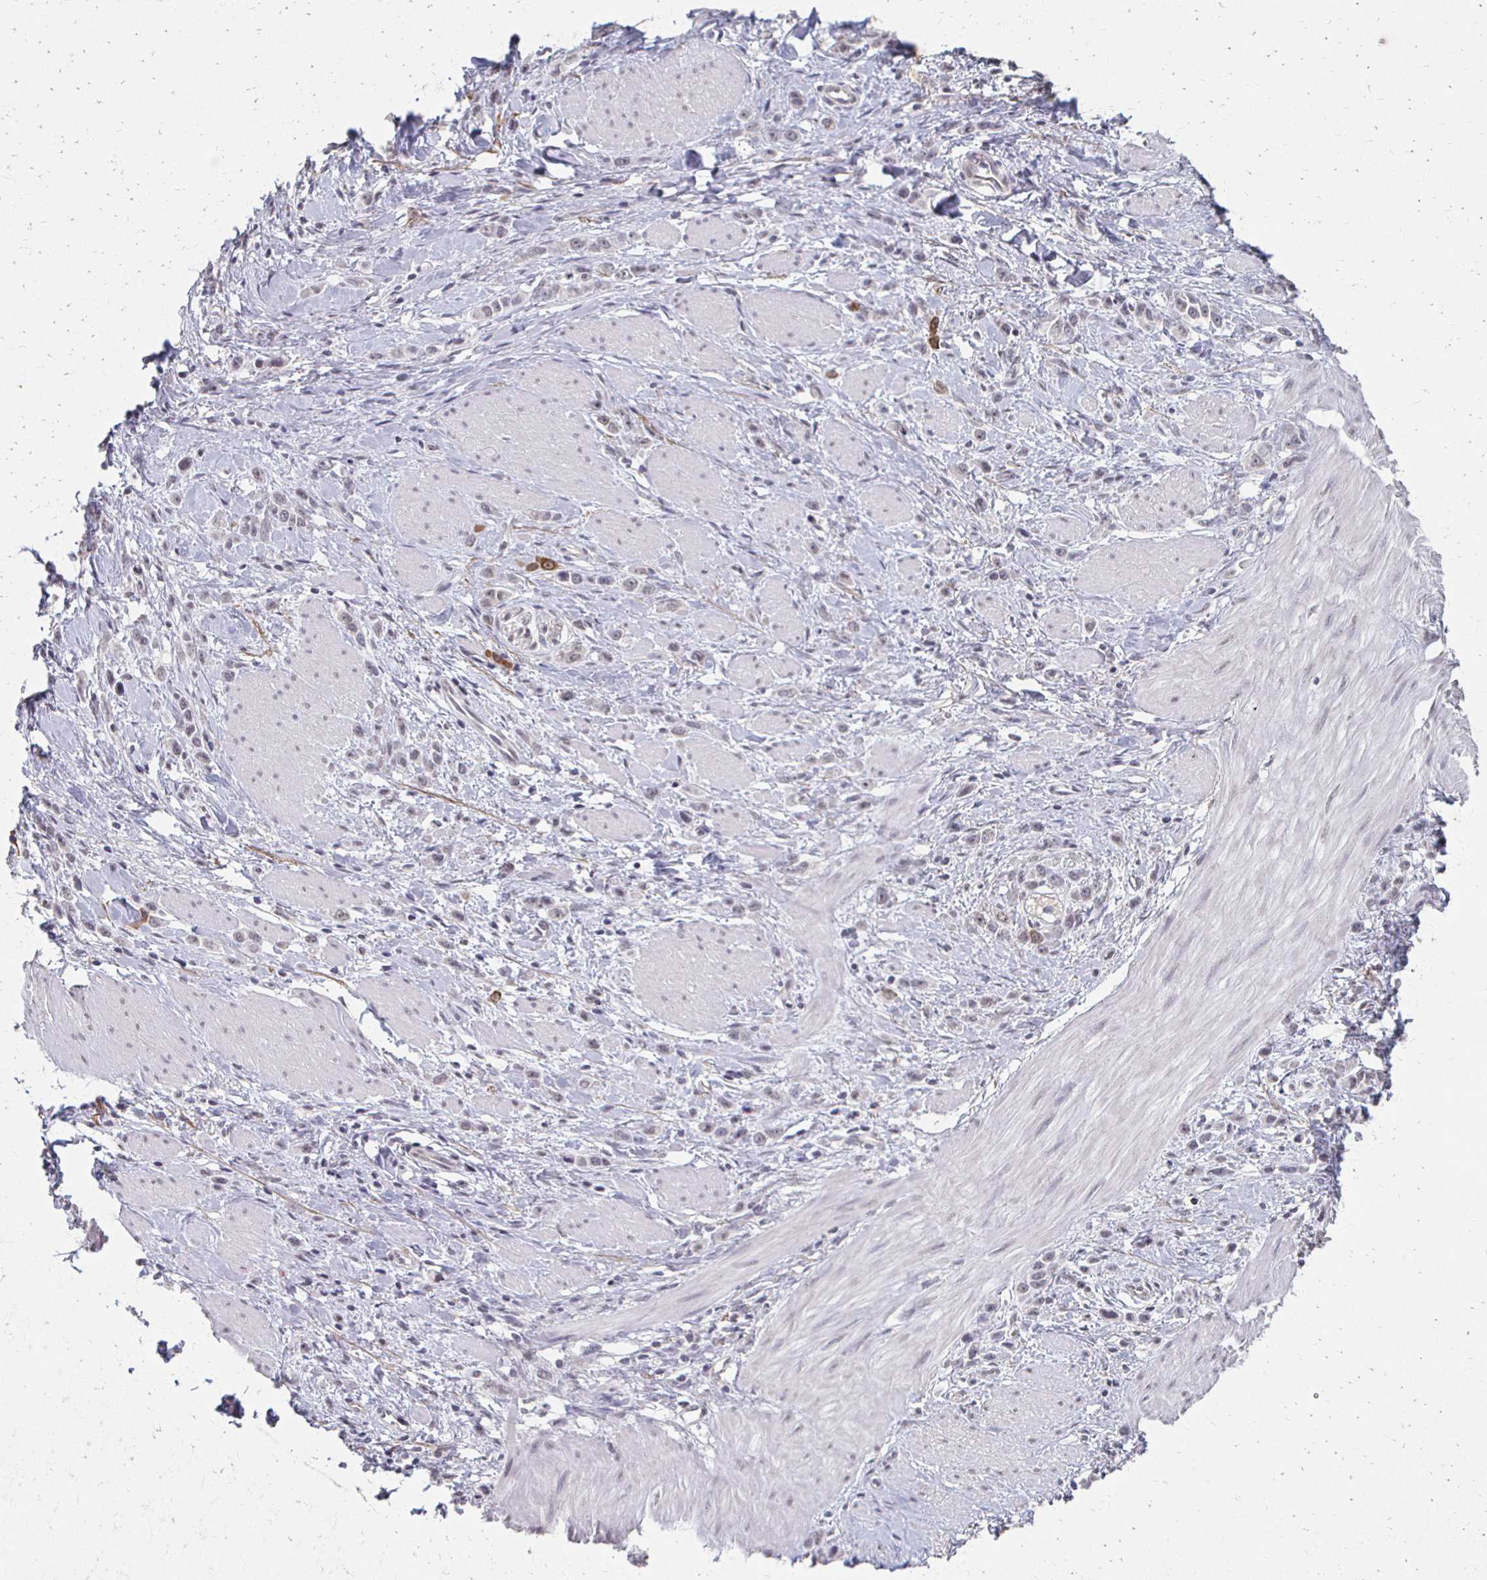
{"staining": {"intensity": "weak", "quantity": "<25%", "location": "nuclear"}, "tissue": "stomach cancer", "cell_type": "Tumor cells", "image_type": "cancer", "snomed": [{"axis": "morphology", "description": "Adenocarcinoma, NOS"}, {"axis": "topography", "description": "Stomach"}], "caption": "Image shows no protein positivity in tumor cells of adenocarcinoma (stomach) tissue.", "gene": "DAB1", "patient": {"sex": "male", "age": 47}}